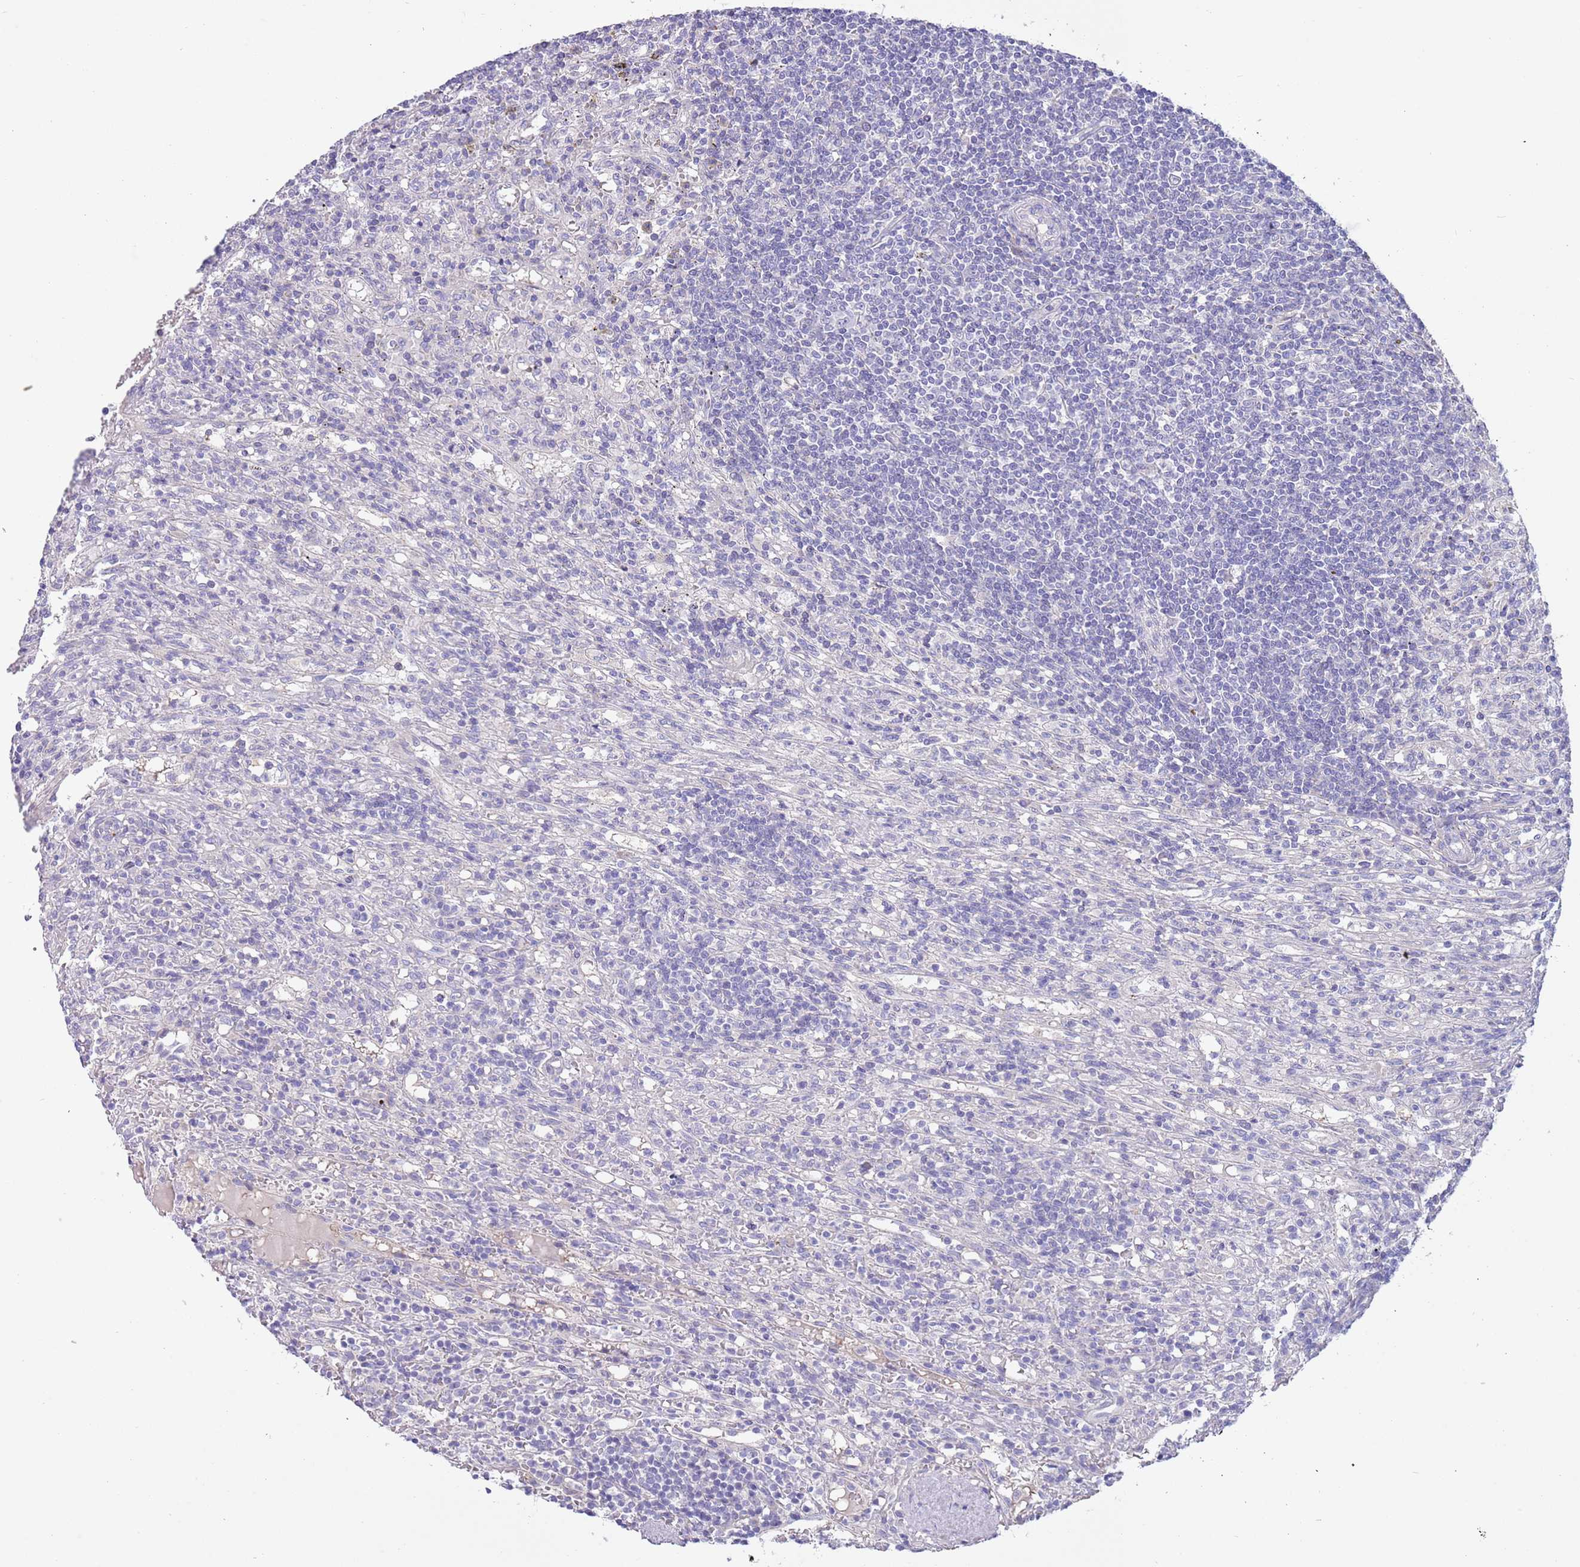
{"staining": {"intensity": "negative", "quantity": "none", "location": "none"}, "tissue": "lymphoma", "cell_type": "Tumor cells", "image_type": "cancer", "snomed": [{"axis": "morphology", "description": "Malignant lymphoma, non-Hodgkin's type, Low grade"}, {"axis": "topography", "description": "Spleen"}], "caption": "This is a image of immunohistochemistry (IHC) staining of low-grade malignant lymphoma, non-Hodgkin's type, which shows no expression in tumor cells.", "gene": "CABYR", "patient": {"sex": "male", "age": 76}}